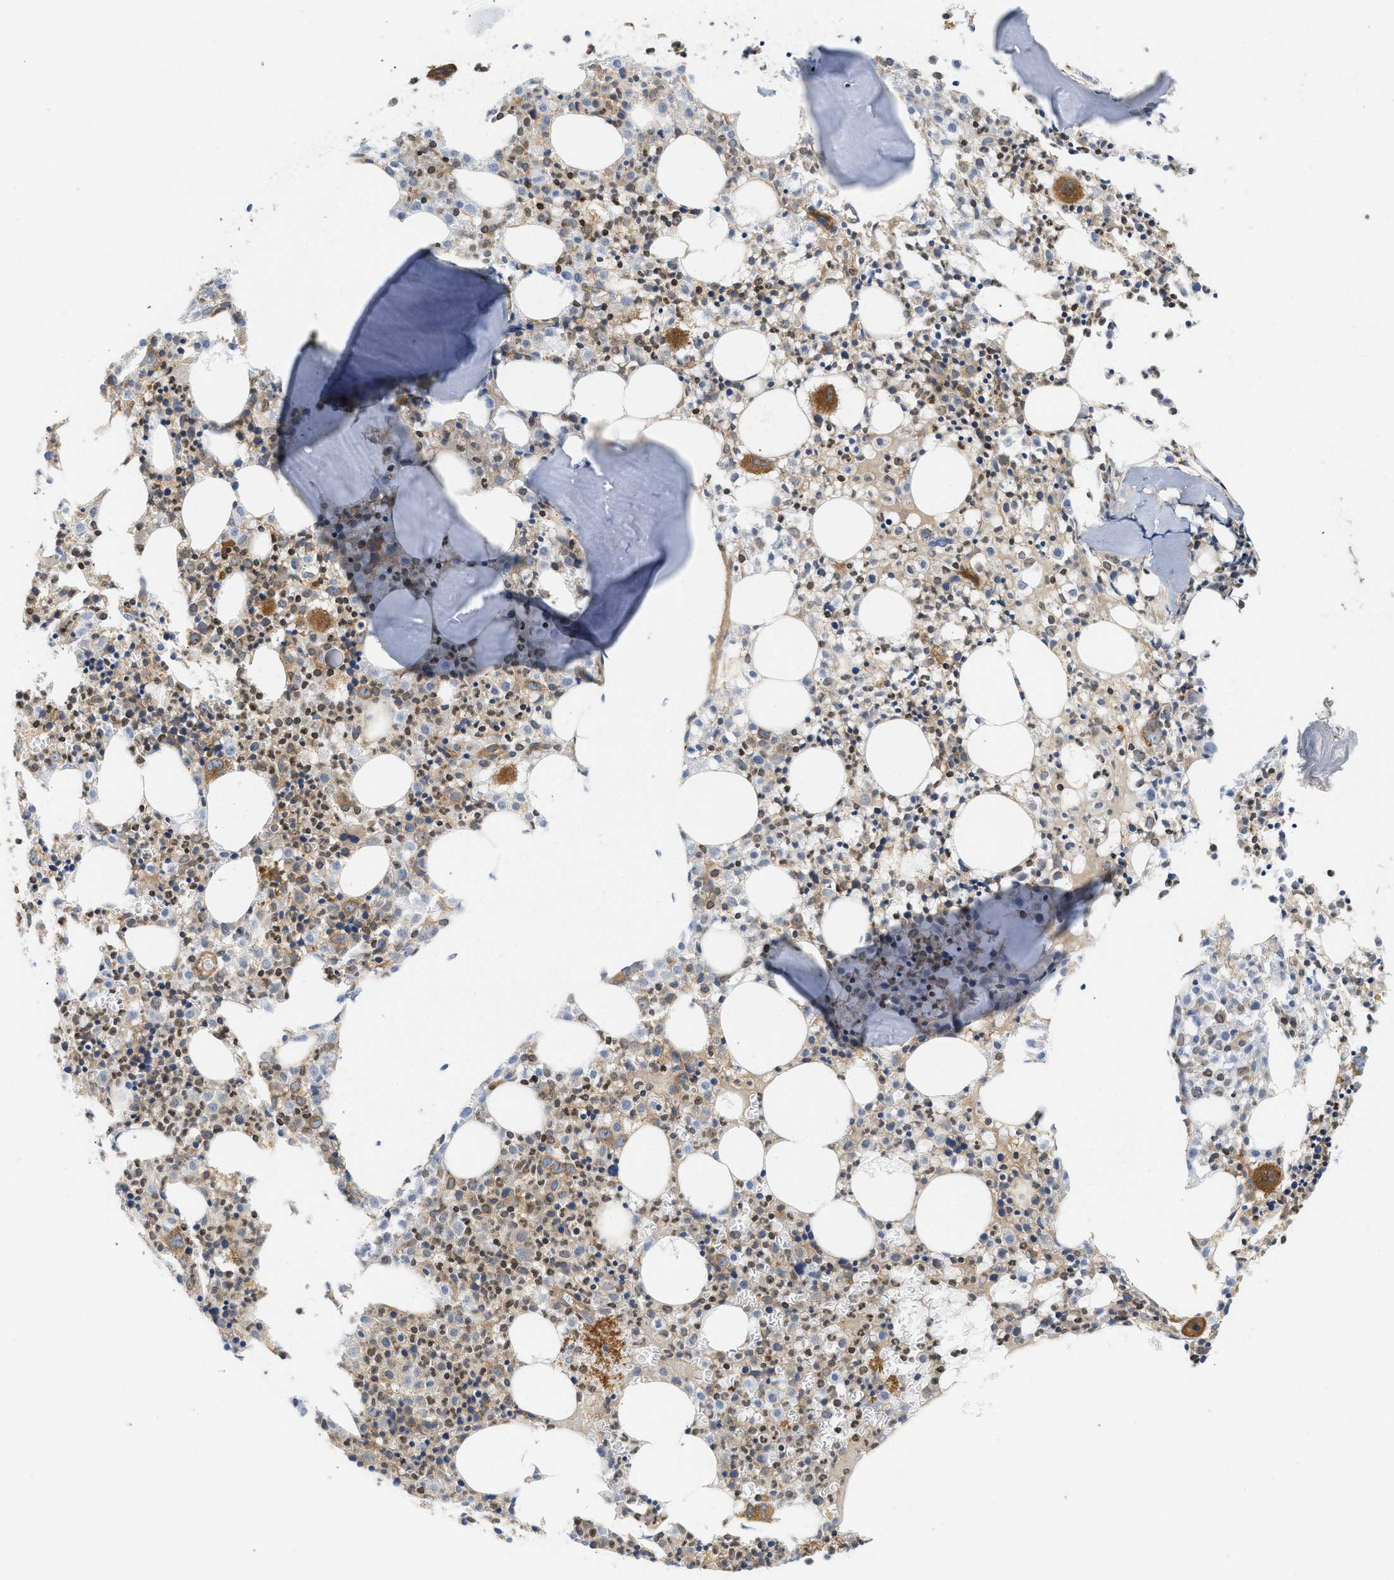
{"staining": {"intensity": "moderate", "quantity": "25%-75%", "location": "cytoplasmic/membranous"}, "tissue": "bone marrow", "cell_type": "Hematopoietic cells", "image_type": "normal", "snomed": [{"axis": "morphology", "description": "Normal tissue, NOS"}, {"axis": "morphology", "description": "Inflammation, NOS"}, {"axis": "topography", "description": "Bone marrow"}], "caption": "A brown stain highlights moderate cytoplasmic/membranous staining of a protein in hematopoietic cells of unremarkable bone marrow.", "gene": "STRN", "patient": {"sex": "male", "age": 25}}